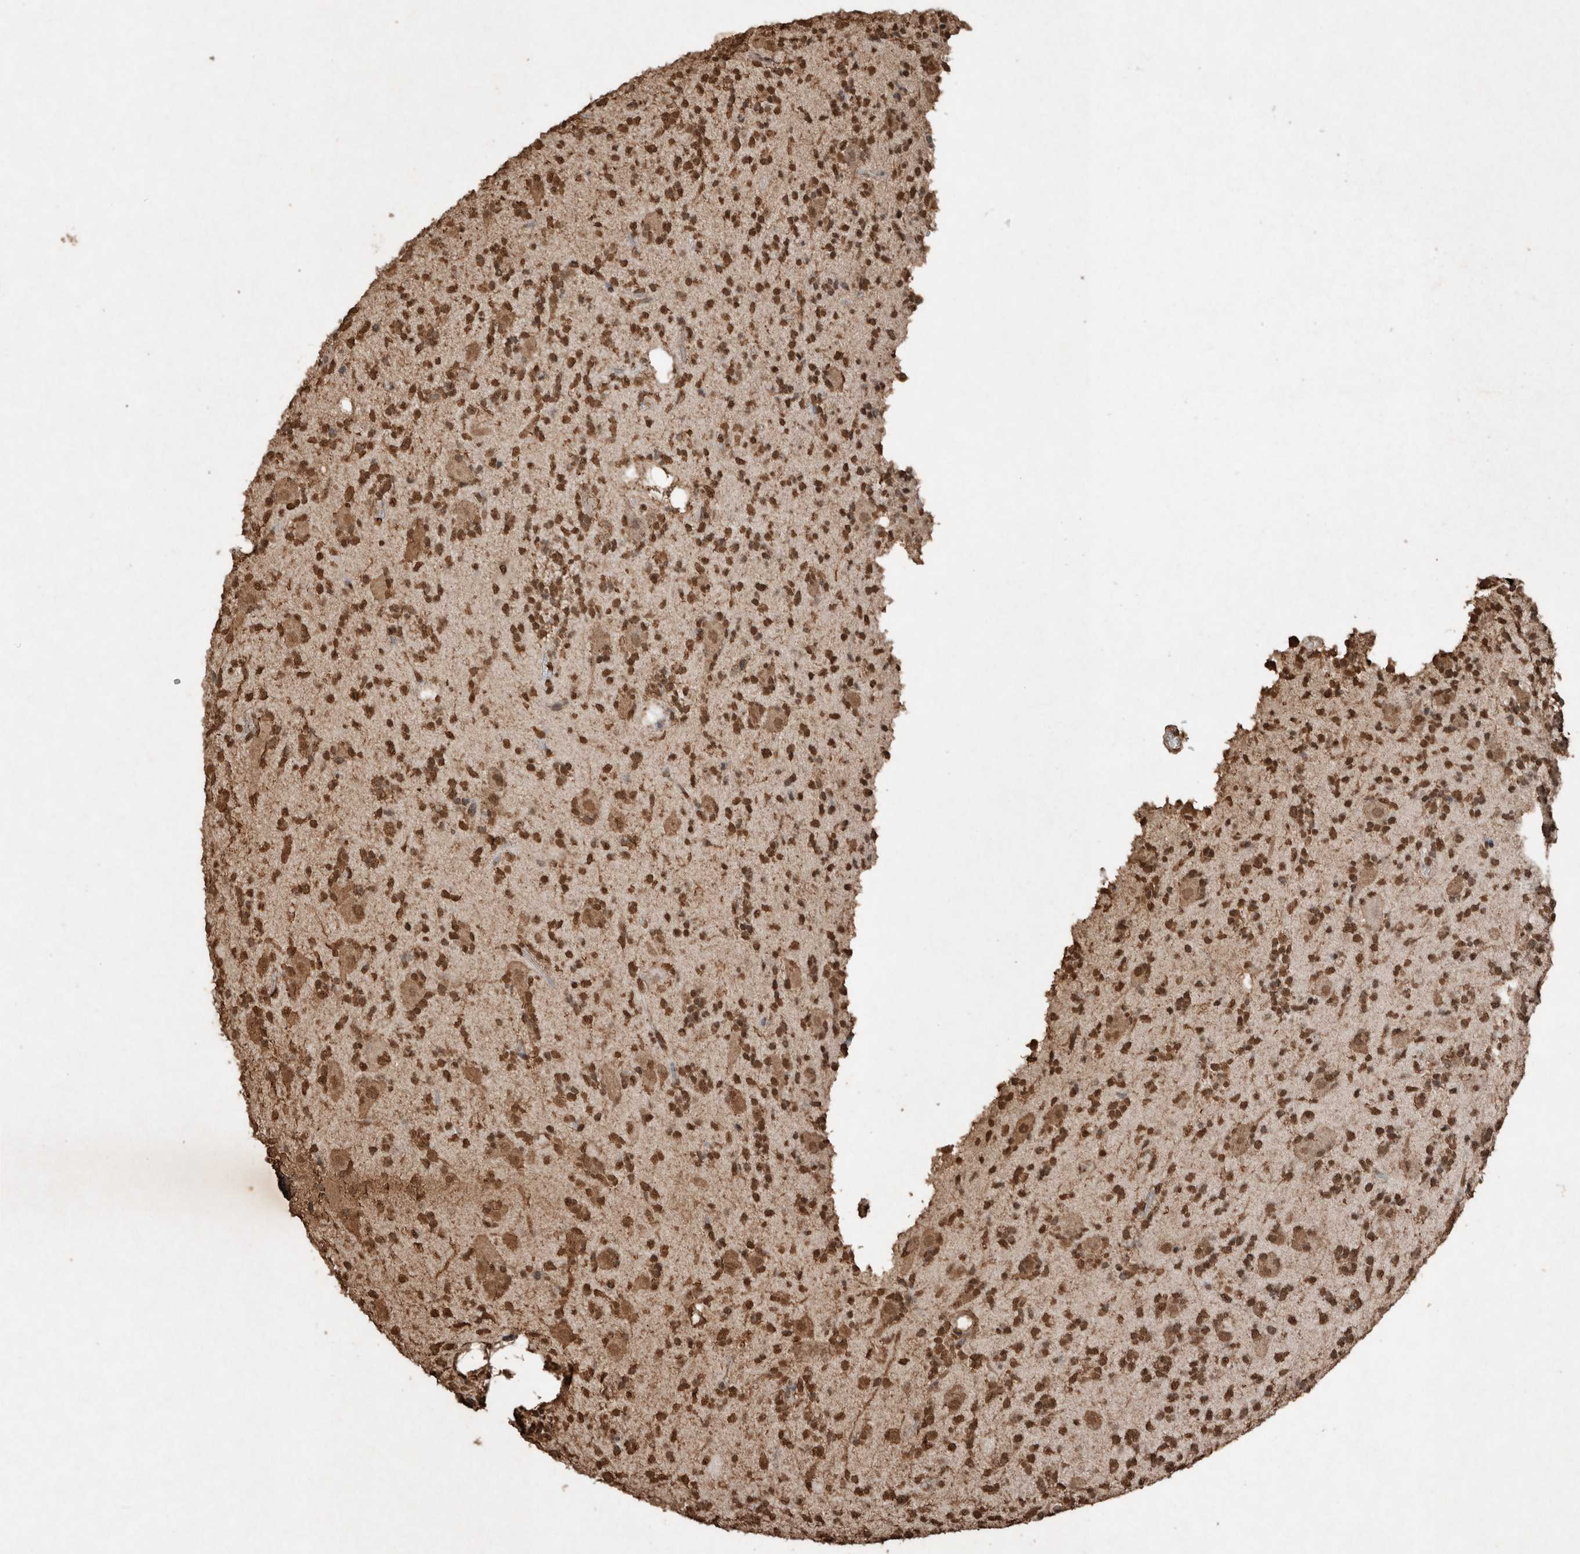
{"staining": {"intensity": "strong", "quantity": ">75%", "location": "nuclear"}, "tissue": "glioma", "cell_type": "Tumor cells", "image_type": "cancer", "snomed": [{"axis": "morphology", "description": "Glioma, malignant, High grade"}, {"axis": "topography", "description": "Brain"}], "caption": "Immunohistochemistry micrograph of neoplastic tissue: human glioma stained using immunohistochemistry exhibits high levels of strong protein expression localized specifically in the nuclear of tumor cells, appearing as a nuclear brown color.", "gene": "FSTL3", "patient": {"sex": "male", "age": 34}}